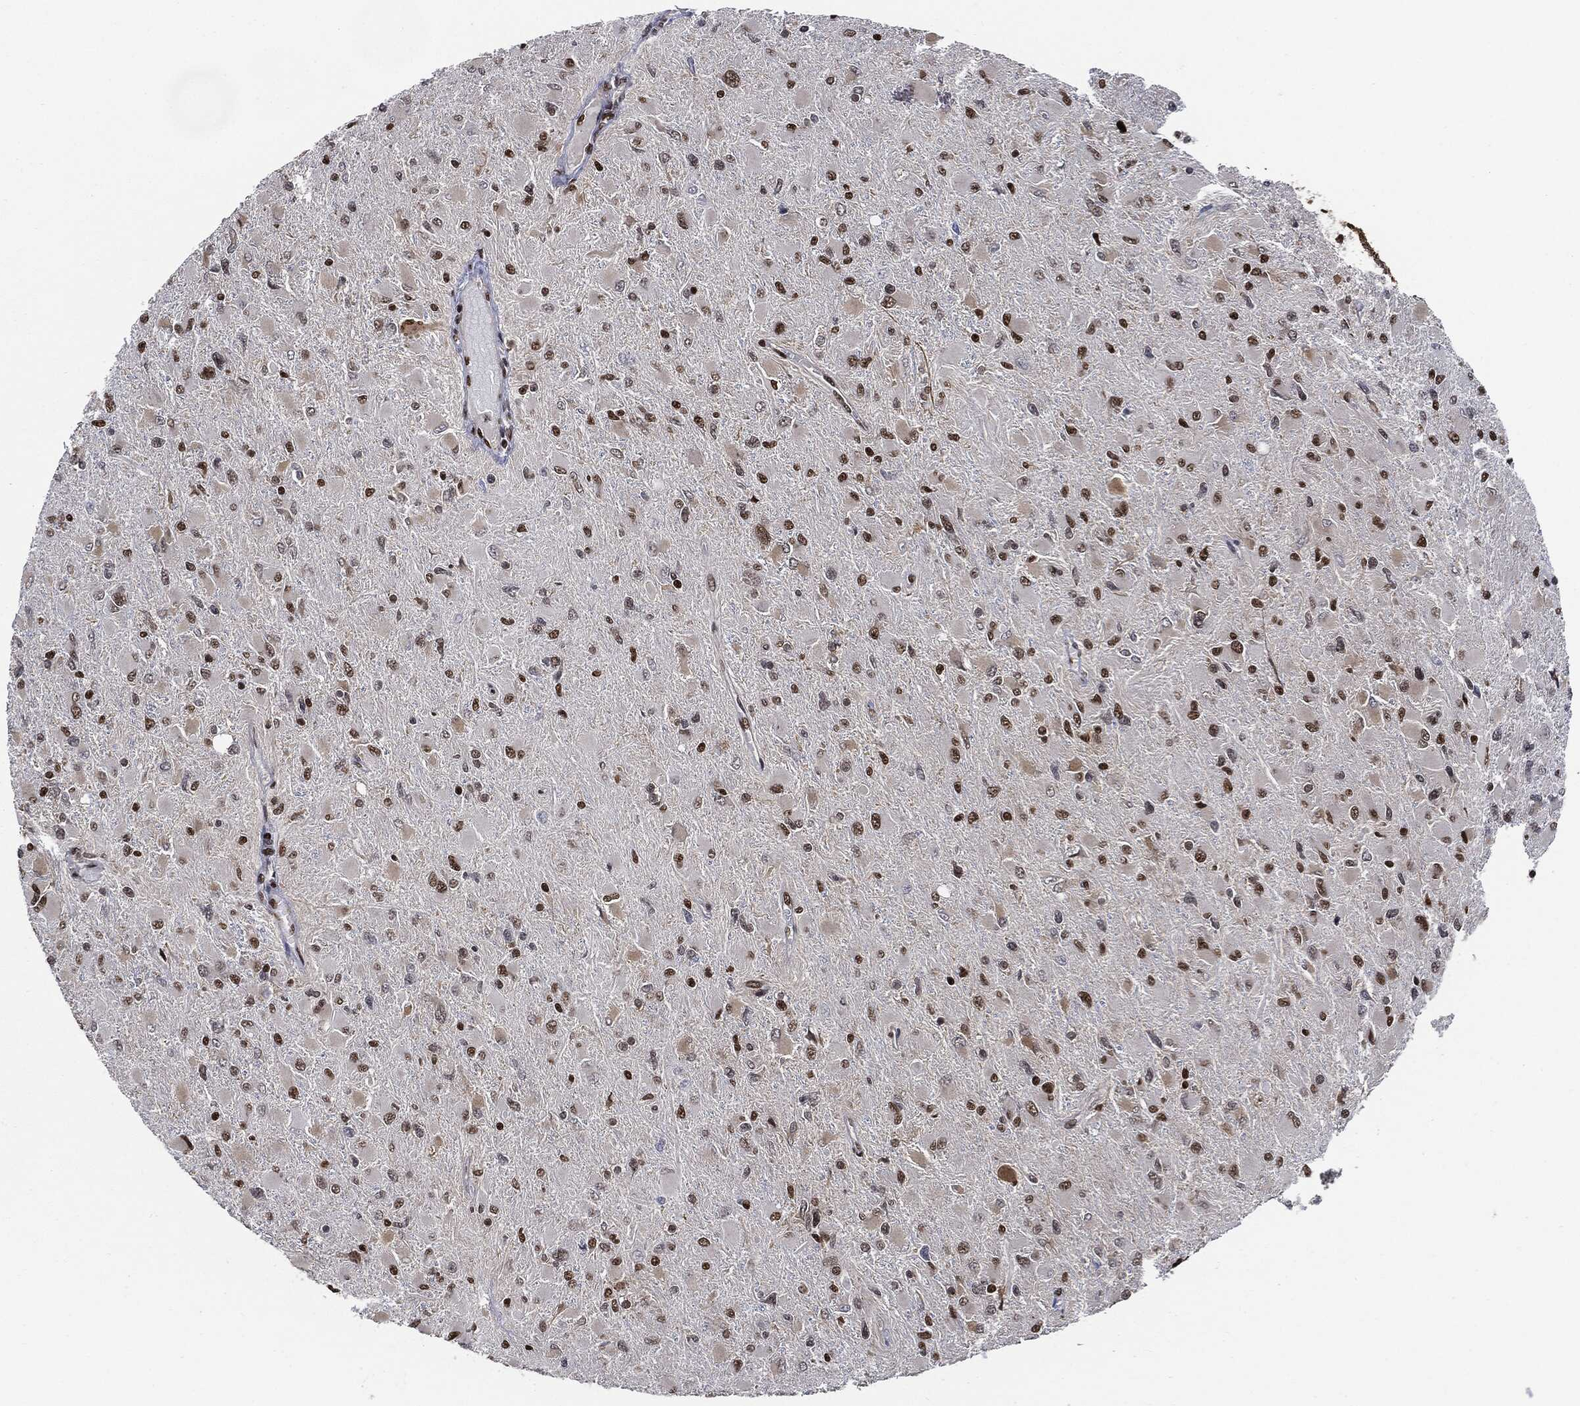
{"staining": {"intensity": "strong", "quantity": ">75%", "location": "nuclear"}, "tissue": "glioma", "cell_type": "Tumor cells", "image_type": "cancer", "snomed": [{"axis": "morphology", "description": "Glioma, malignant, High grade"}, {"axis": "topography", "description": "Cerebral cortex"}], "caption": "Immunohistochemical staining of human malignant high-grade glioma exhibits high levels of strong nuclear staining in approximately >75% of tumor cells.", "gene": "PCNA", "patient": {"sex": "female", "age": 36}}